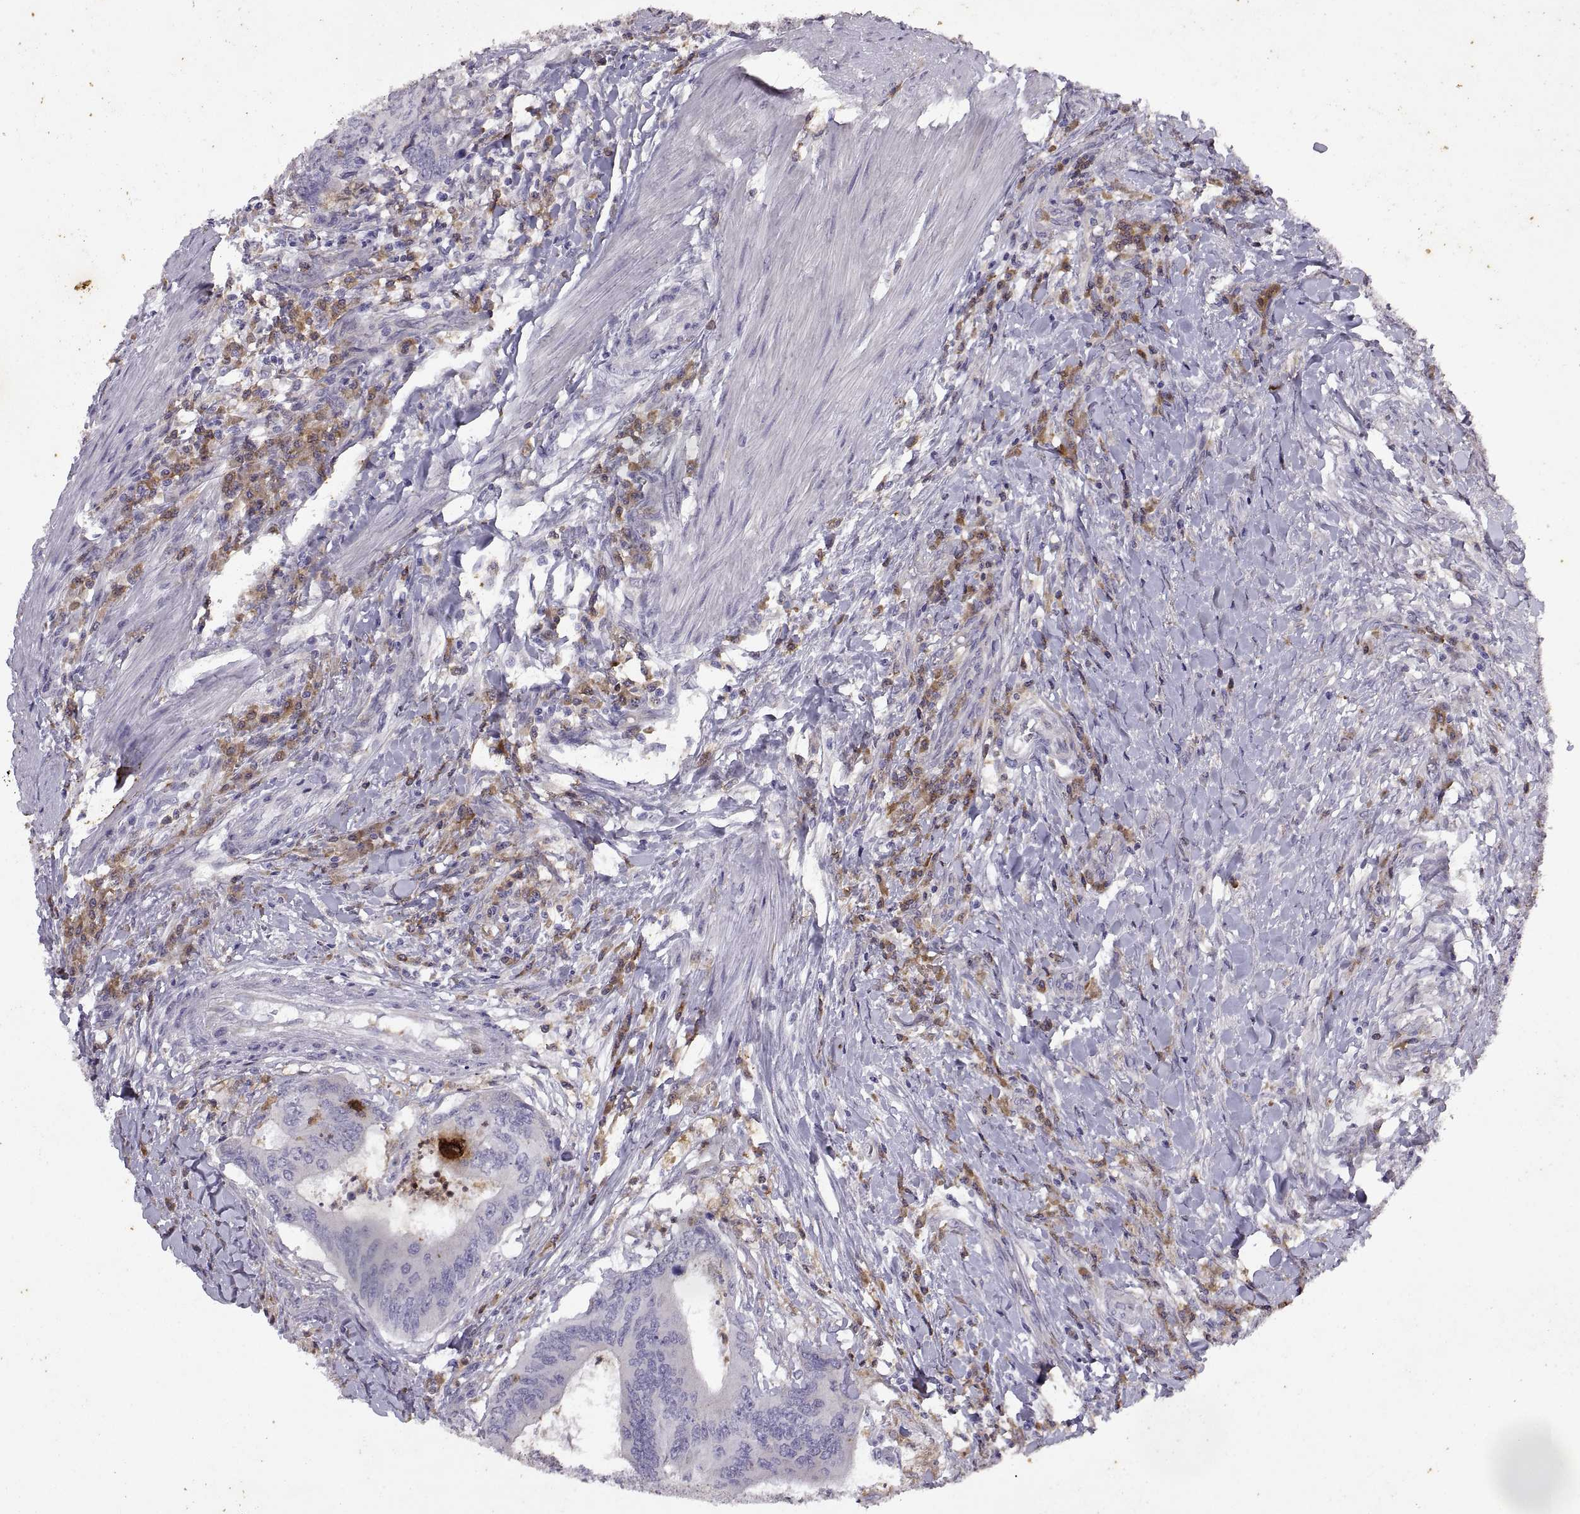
{"staining": {"intensity": "negative", "quantity": "none", "location": "none"}, "tissue": "colorectal cancer", "cell_type": "Tumor cells", "image_type": "cancer", "snomed": [{"axis": "morphology", "description": "Adenocarcinoma, NOS"}, {"axis": "topography", "description": "Colon"}], "caption": "Immunohistochemistry photomicrograph of neoplastic tissue: human colorectal cancer stained with DAB reveals no significant protein positivity in tumor cells.", "gene": "DOK3", "patient": {"sex": "male", "age": 53}}